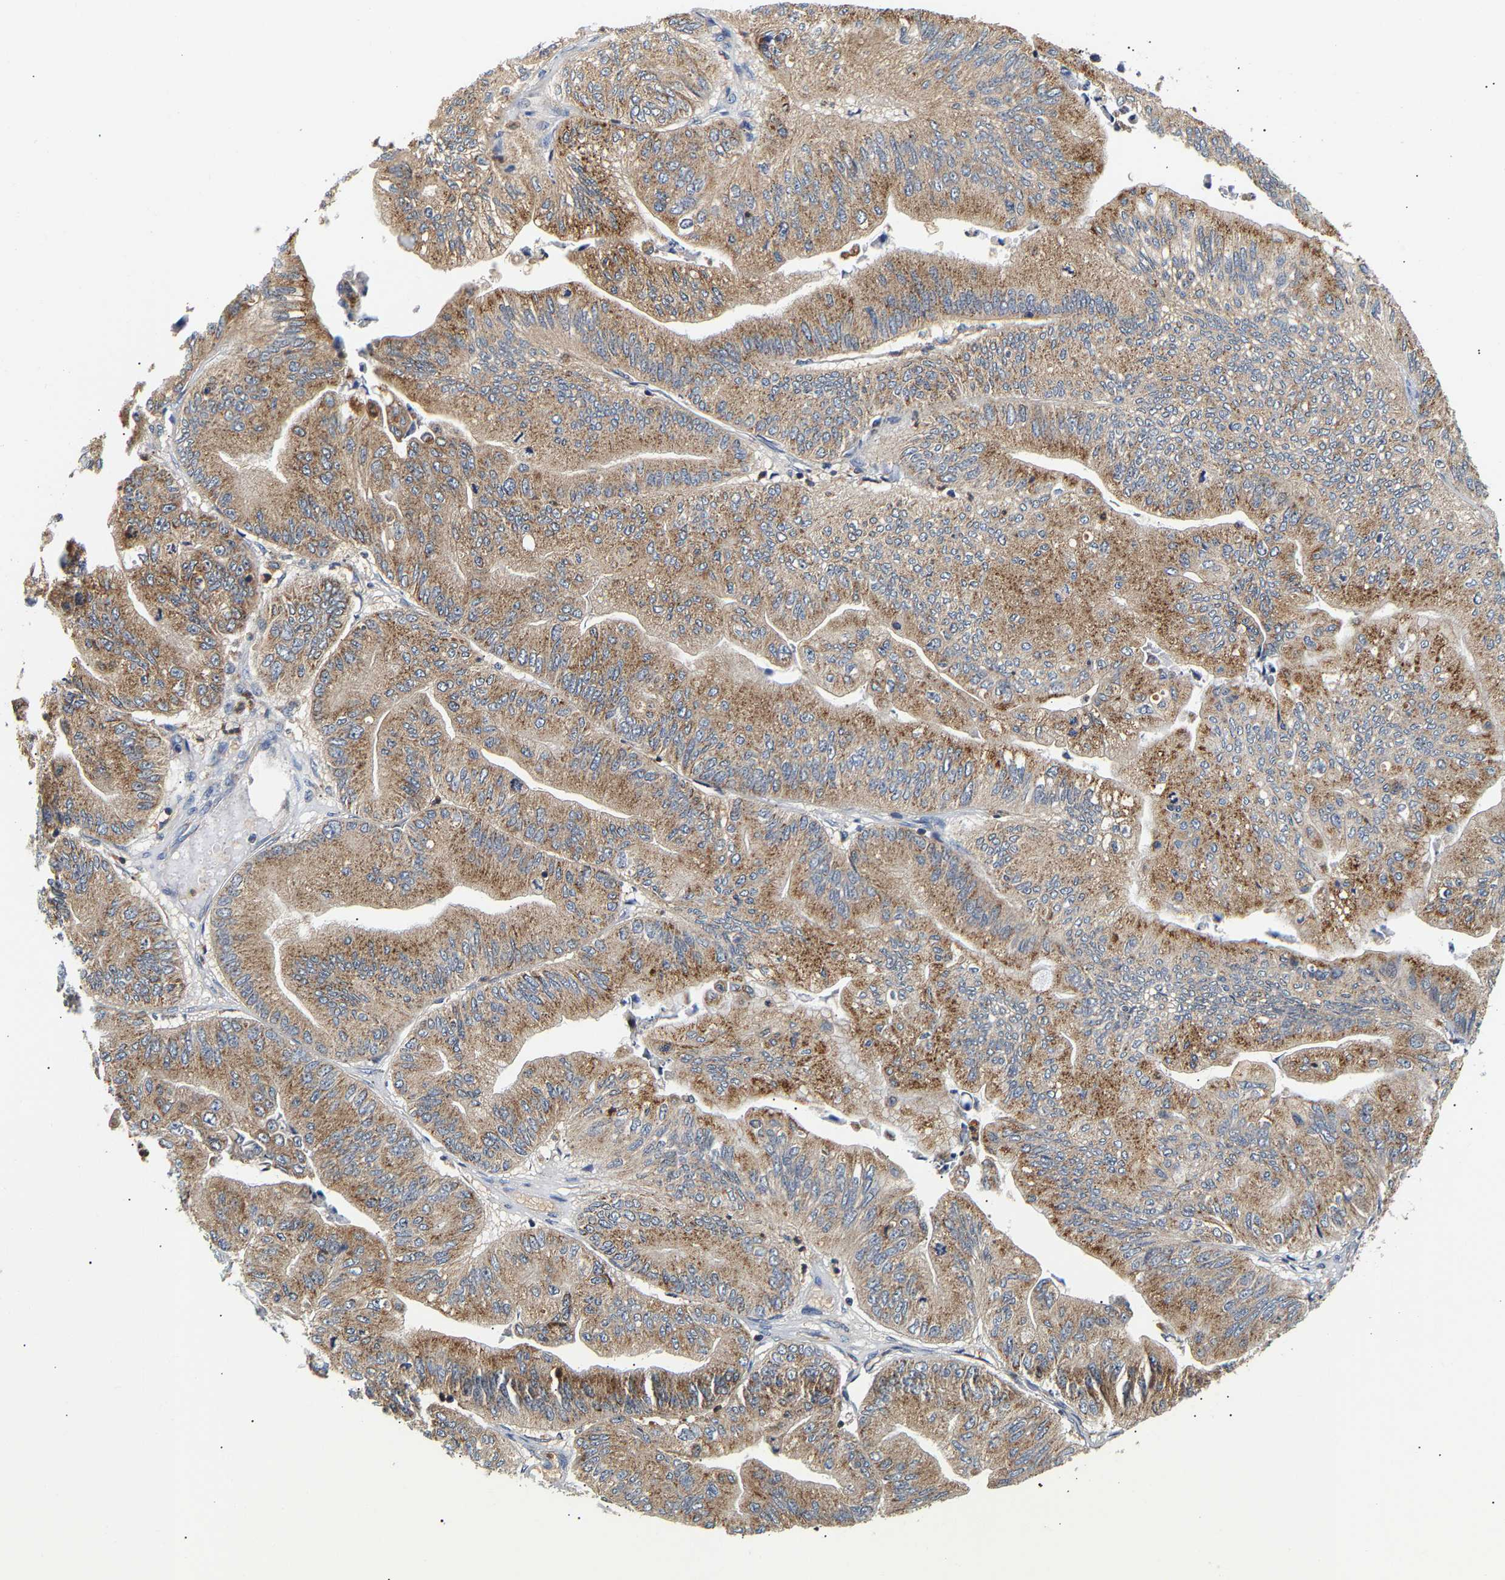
{"staining": {"intensity": "moderate", "quantity": ">75%", "location": "cytoplasmic/membranous"}, "tissue": "ovarian cancer", "cell_type": "Tumor cells", "image_type": "cancer", "snomed": [{"axis": "morphology", "description": "Cystadenocarcinoma, mucinous, NOS"}, {"axis": "topography", "description": "Ovary"}], "caption": "Human ovarian cancer (mucinous cystadenocarcinoma) stained with a brown dye displays moderate cytoplasmic/membranous positive staining in approximately >75% of tumor cells.", "gene": "PPID", "patient": {"sex": "female", "age": 61}}